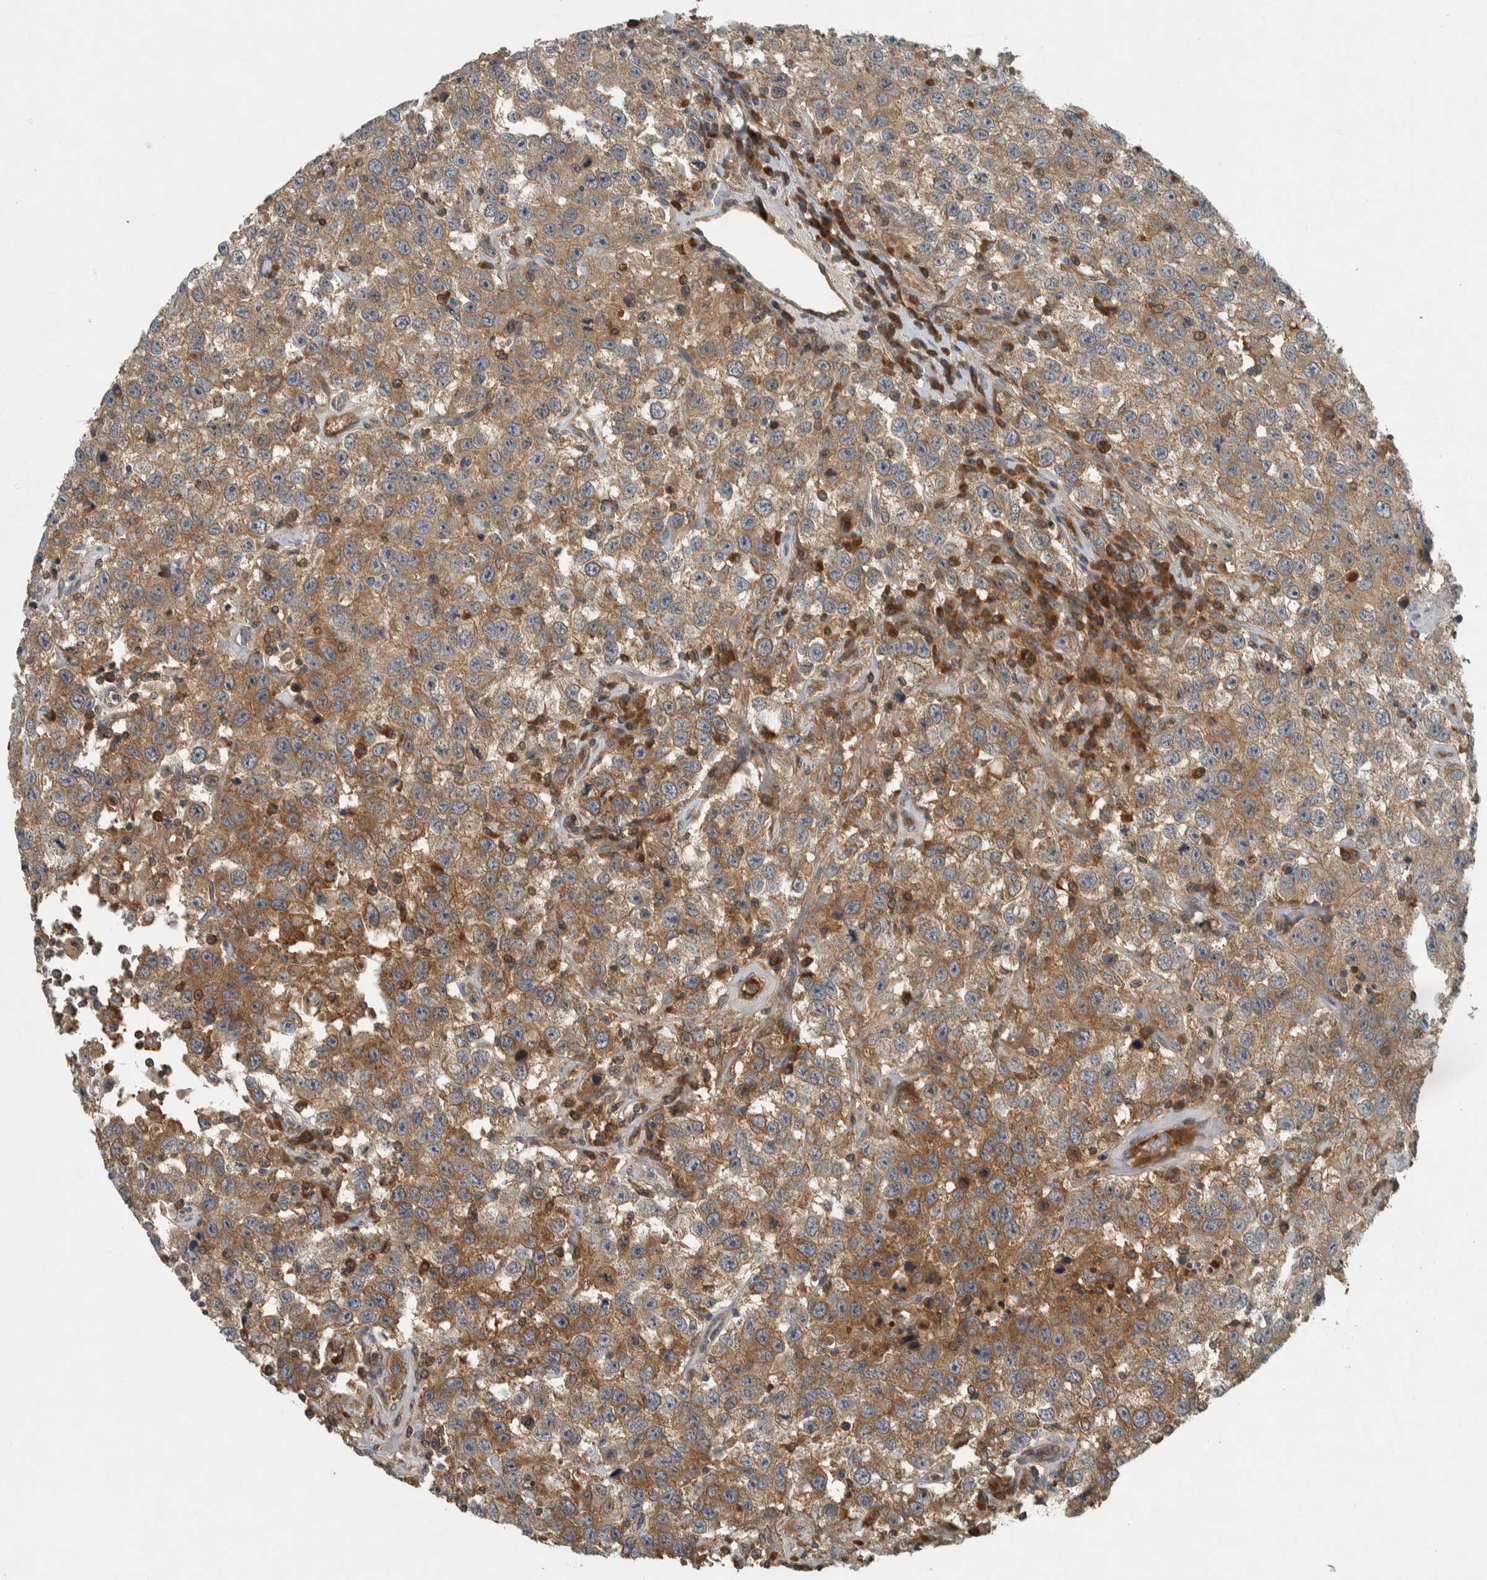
{"staining": {"intensity": "moderate", "quantity": ">75%", "location": "cytoplasmic/membranous"}, "tissue": "testis cancer", "cell_type": "Tumor cells", "image_type": "cancer", "snomed": [{"axis": "morphology", "description": "Seminoma, NOS"}, {"axis": "topography", "description": "Testis"}], "caption": "Immunohistochemistry (DAB) staining of seminoma (testis) exhibits moderate cytoplasmic/membranous protein positivity in about >75% of tumor cells.", "gene": "CLCN2", "patient": {"sex": "male", "age": 41}}